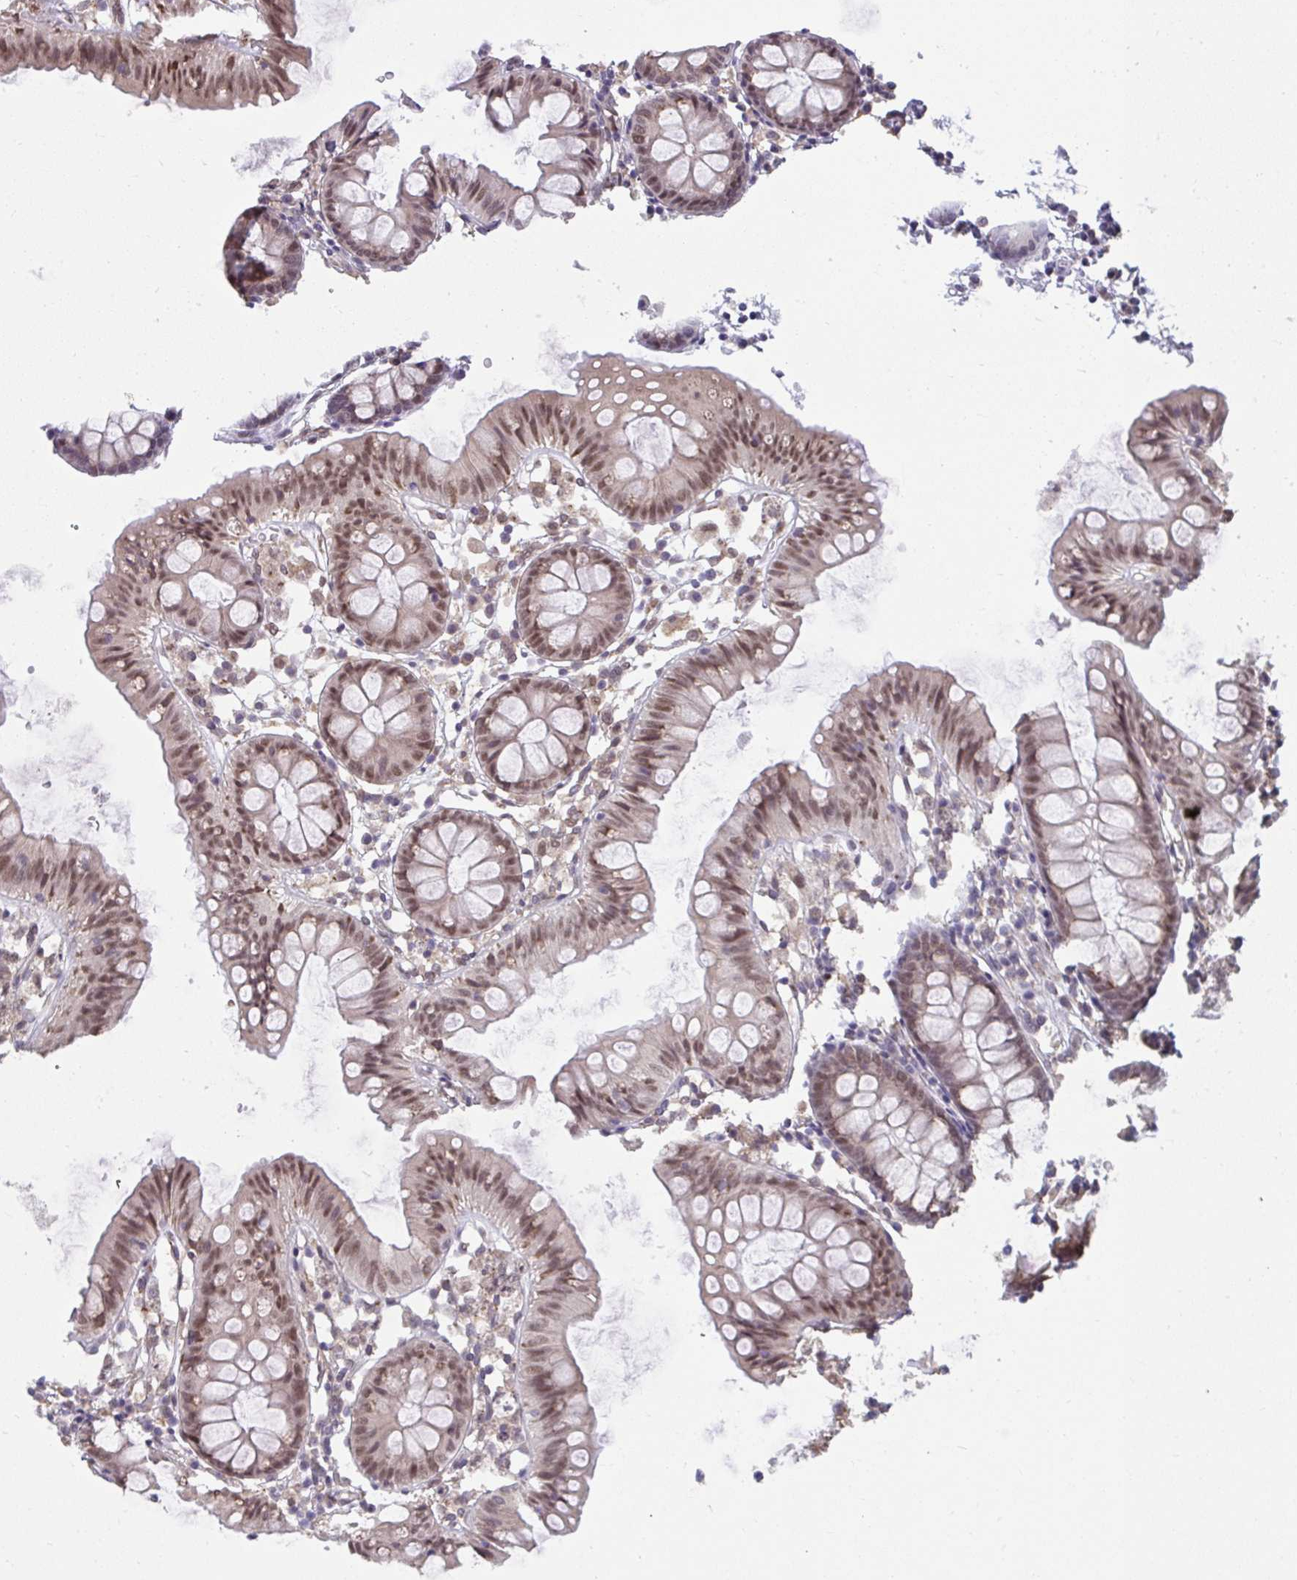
{"staining": {"intensity": "weak", "quantity": ">75%", "location": "nuclear"}, "tissue": "colon", "cell_type": "Endothelial cells", "image_type": "normal", "snomed": [{"axis": "morphology", "description": "Normal tissue, NOS"}, {"axis": "topography", "description": "Colon"}], "caption": "Benign colon was stained to show a protein in brown. There is low levels of weak nuclear expression in approximately >75% of endothelial cells.", "gene": "NMNAT1", "patient": {"sex": "female", "age": 84}}